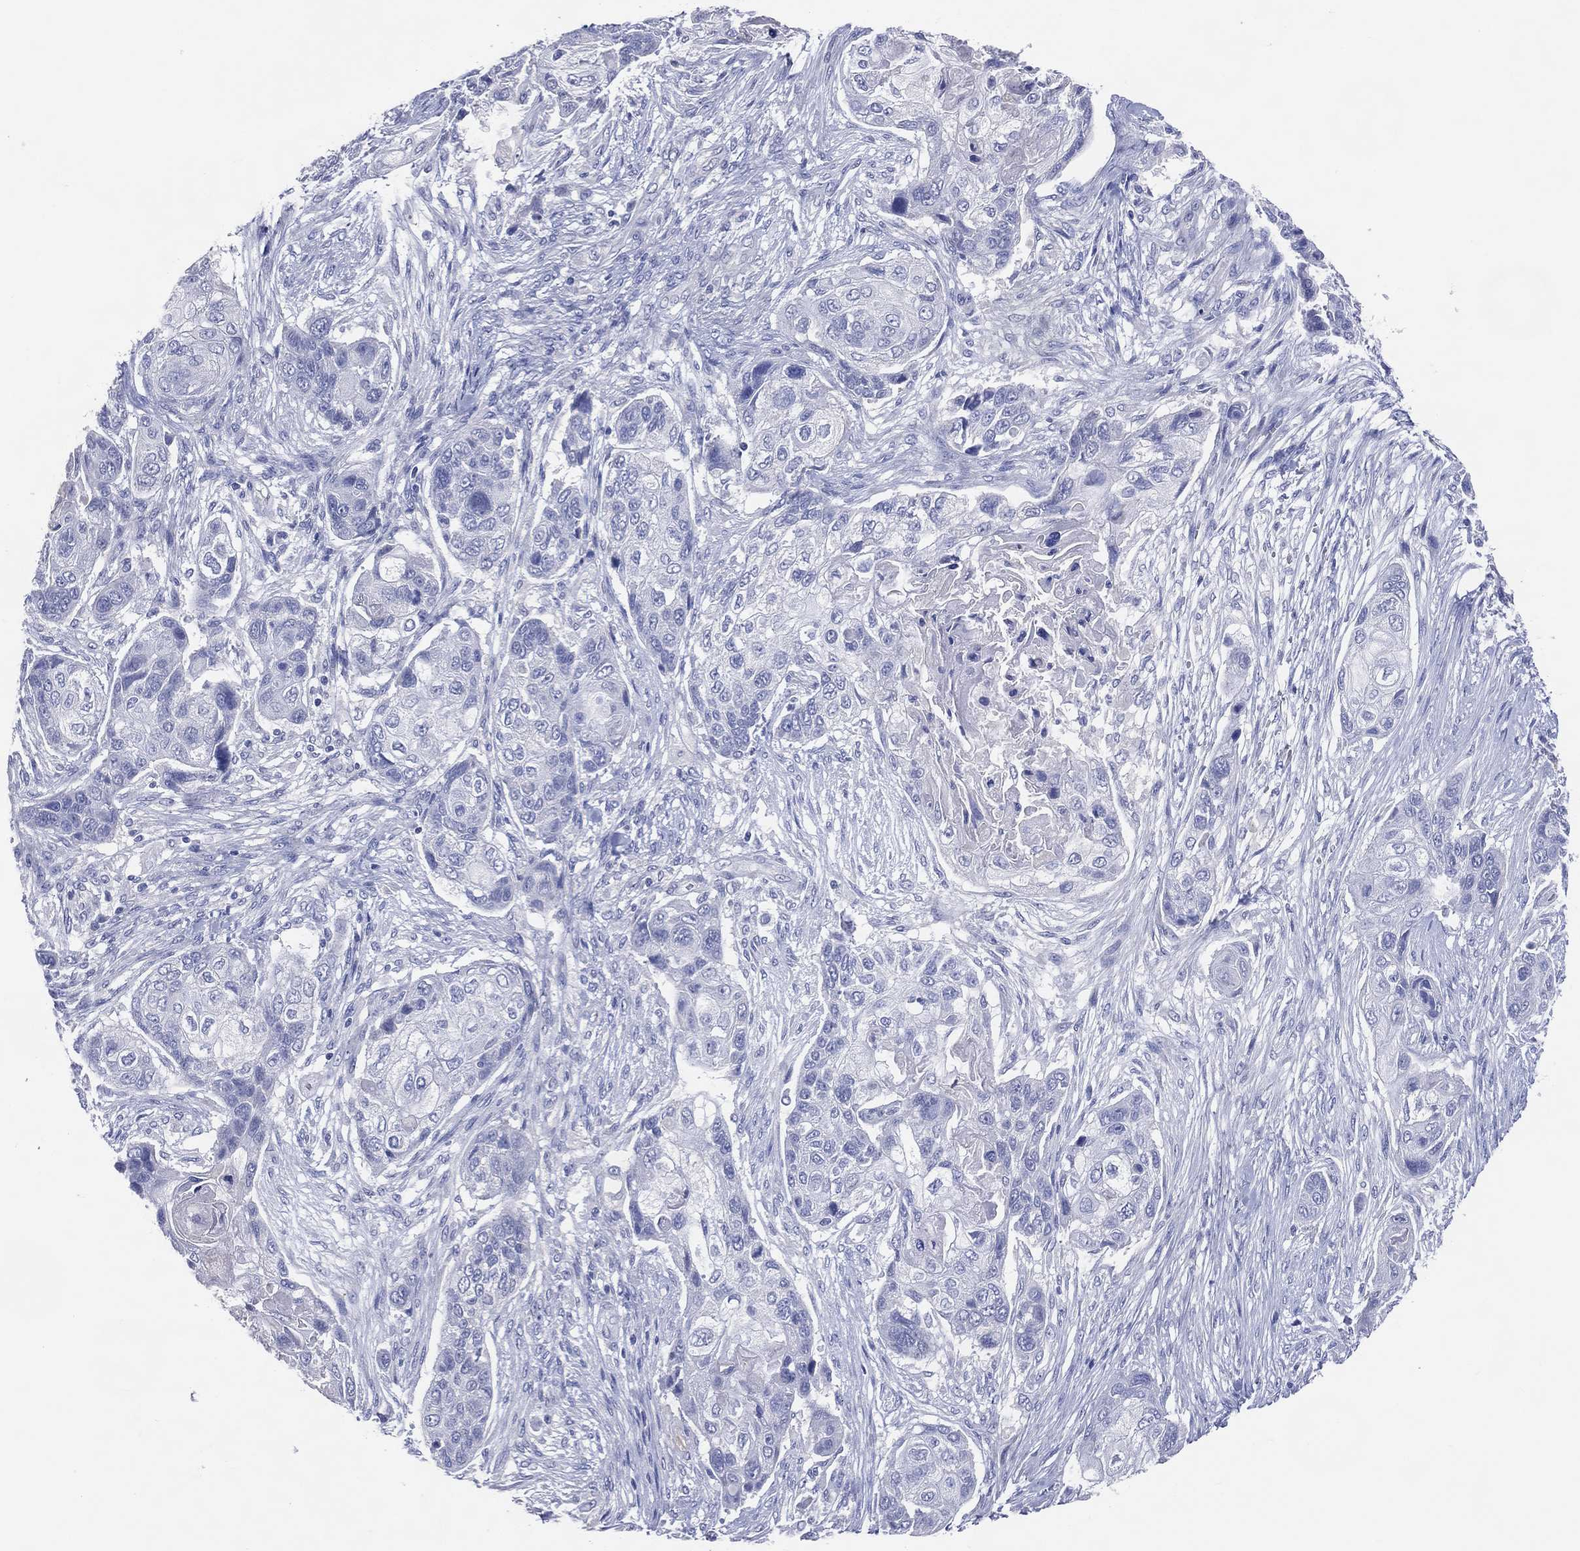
{"staining": {"intensity": "negative", "quantity": "none", "location": "none"}, "tissue": "lung cancer", "cell_type": "Tumor cells", "image_type": "cancer", "snomed": [{"axis": "morphology", "description": "Squamous cell carcinoma, NOS"}, {"axis": "topography", "description": "Lung"}], "caption": "Human lung squamous cell carcinoma stained for a protein using IHC reveals no positivity in tumor cells.", "gene": "DNAH6", "patient": {"sex": "male", "age": 69}}